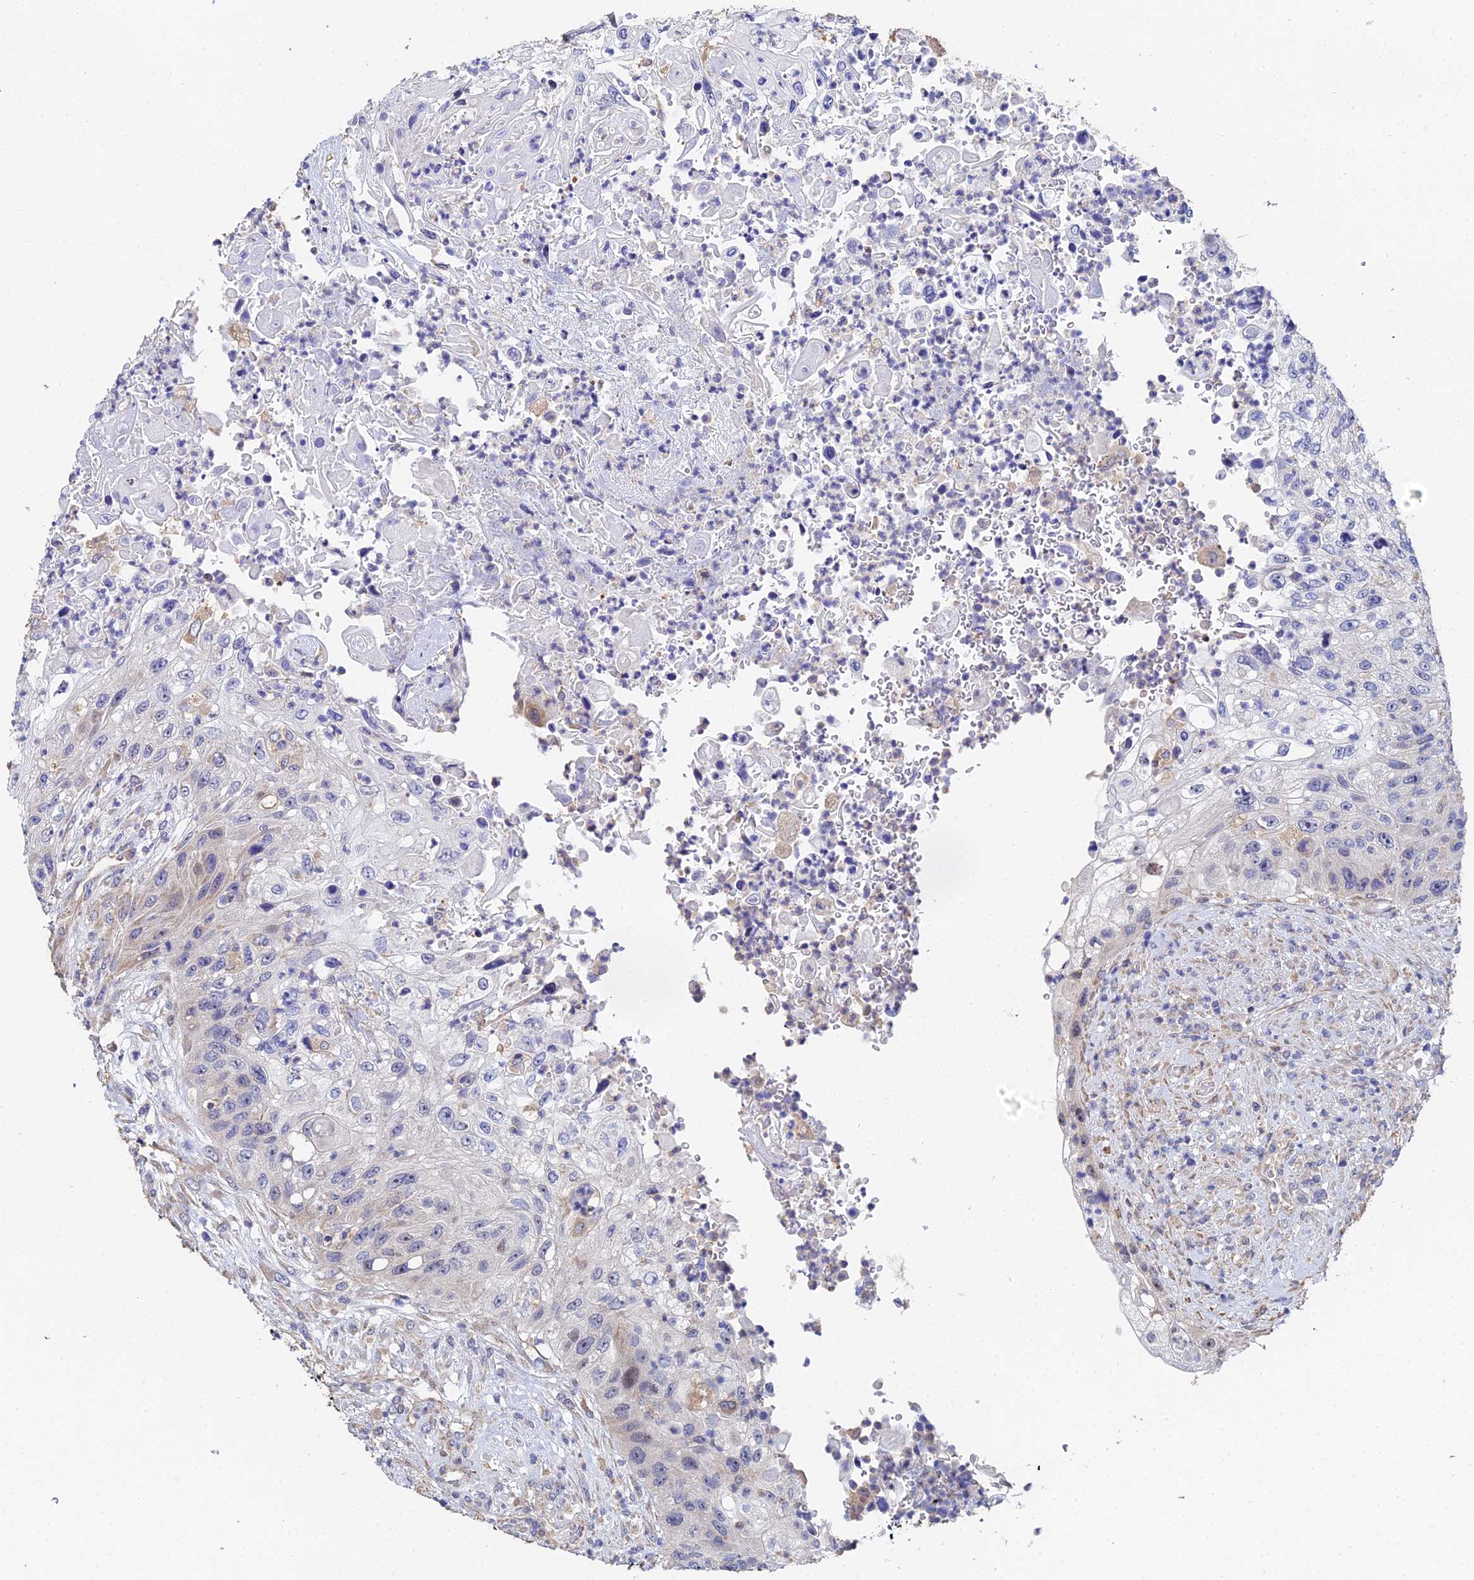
{"staining": {"intensity": "weak", "quantity": "<25%", "location": "cytoplasmic/membranous"}, "tissue": "urothelial cancer", "cell_type": "Tumor cells", "image_type": "cancer", "snomed": [{"axis": "morphology", "description": "Urothelial carcinoma, High grade"}, {"axis": "topography", "description": "Urinary bladder"}], "caption": "IHC histopathology image of neoplastic tissue: urothelial carcinoma (high-grade) stained with DAB exhibits no significant protein staining in tumor cells. (DAB immunohistochemistry (IHC) with hematoxylin counter stain).", "gene": "ENSG00000268674", "patient": {"sex": "female", "age": 60}}